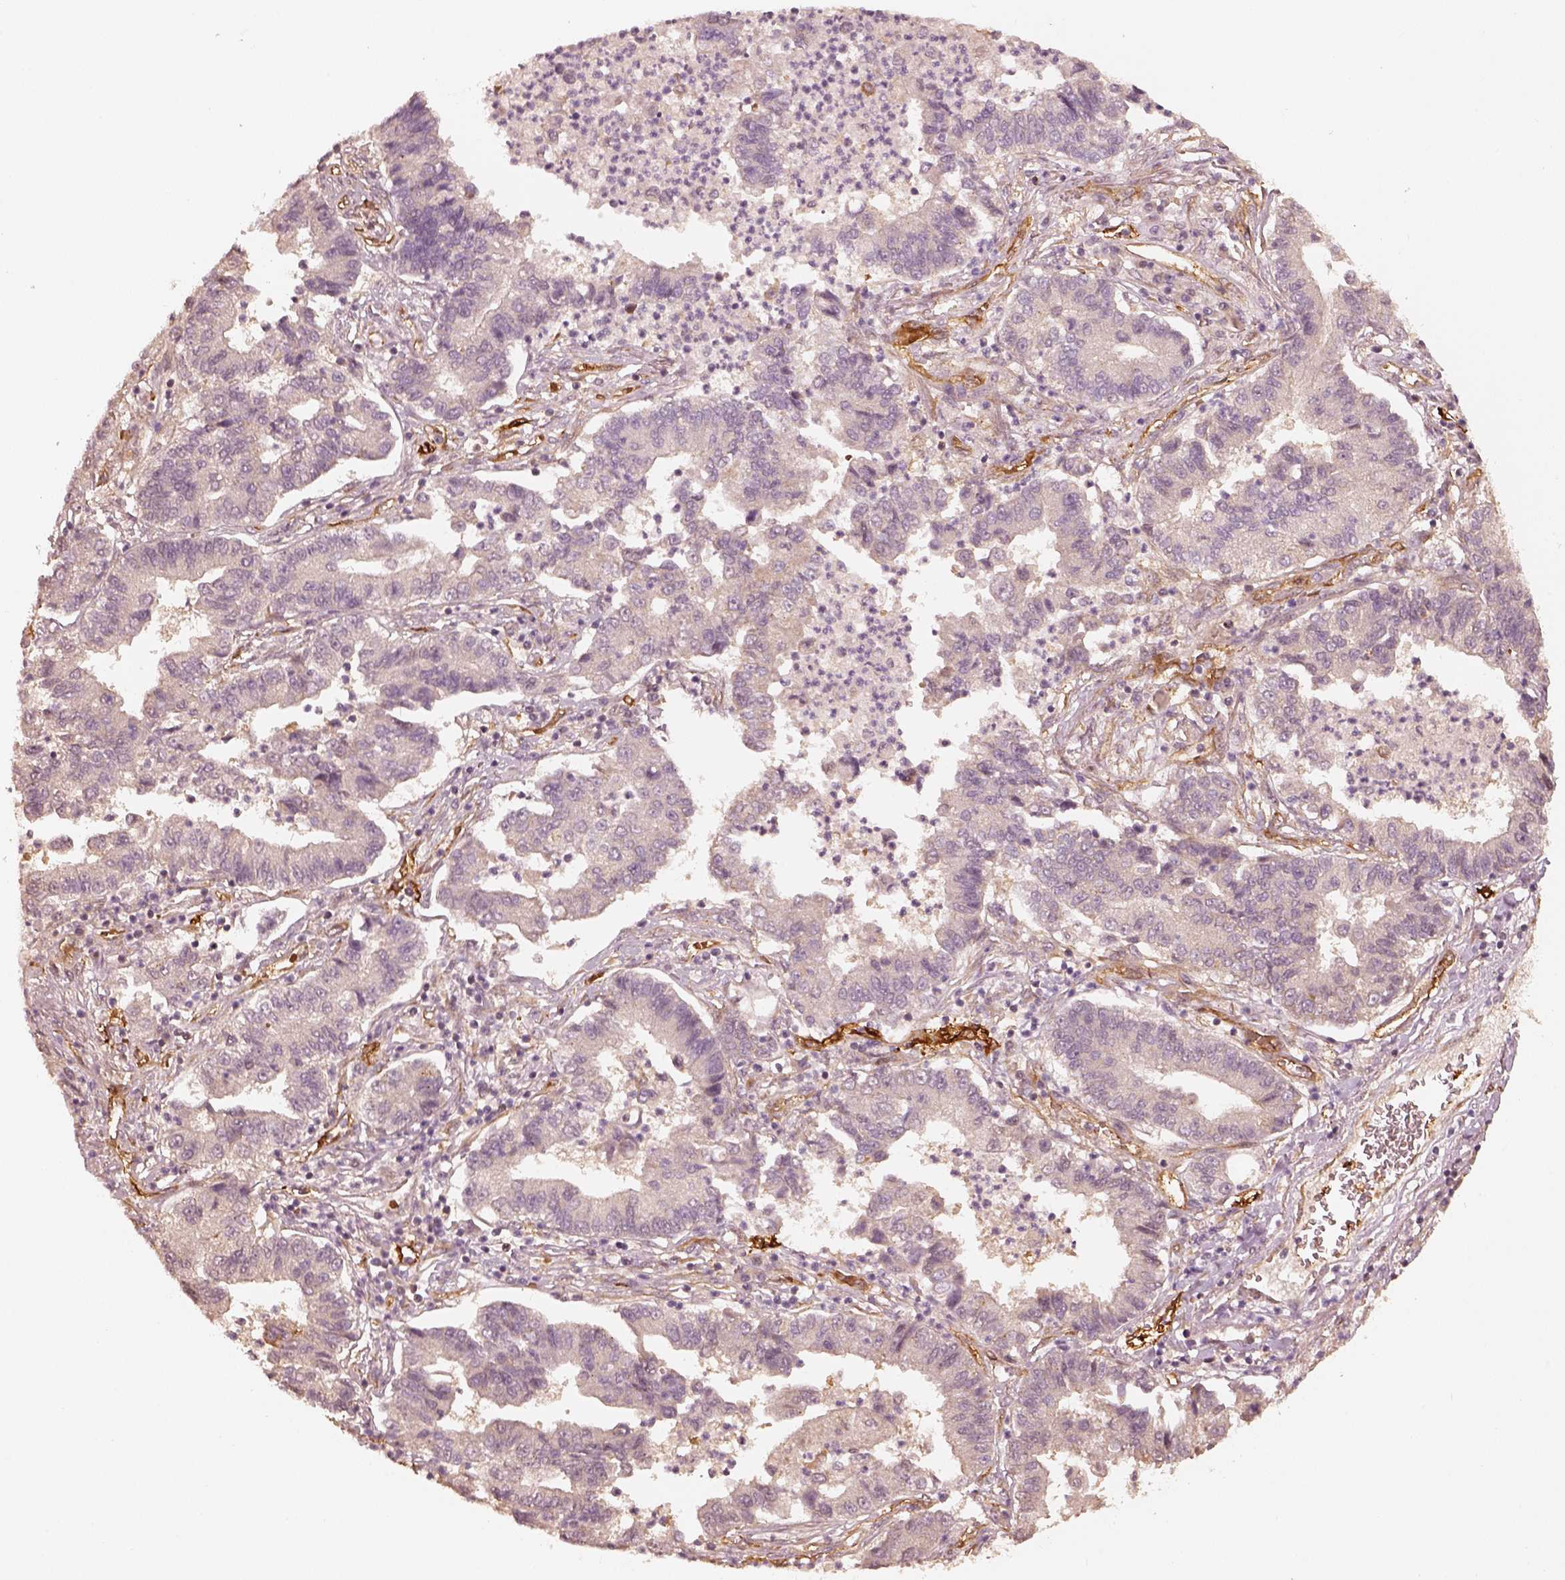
{"staining": {"intensity": "negative", "quantity": "none", "location": "none"}, "tissue": "lung cancer", "cell_type": "Tumor cells", "image_type": "cancer", "snomed": [{"axis": "morphology", "description": "Adenocarcinoma, NOS"}, {"axis": "topography", "description": "Lung"}], "caption": "Adenocarcinoma (lung) stained for a protein using IHC exhibits no staining tumor cells.", "gene": "FSCN1", "patient": {"sex": "female", "age": 57}}